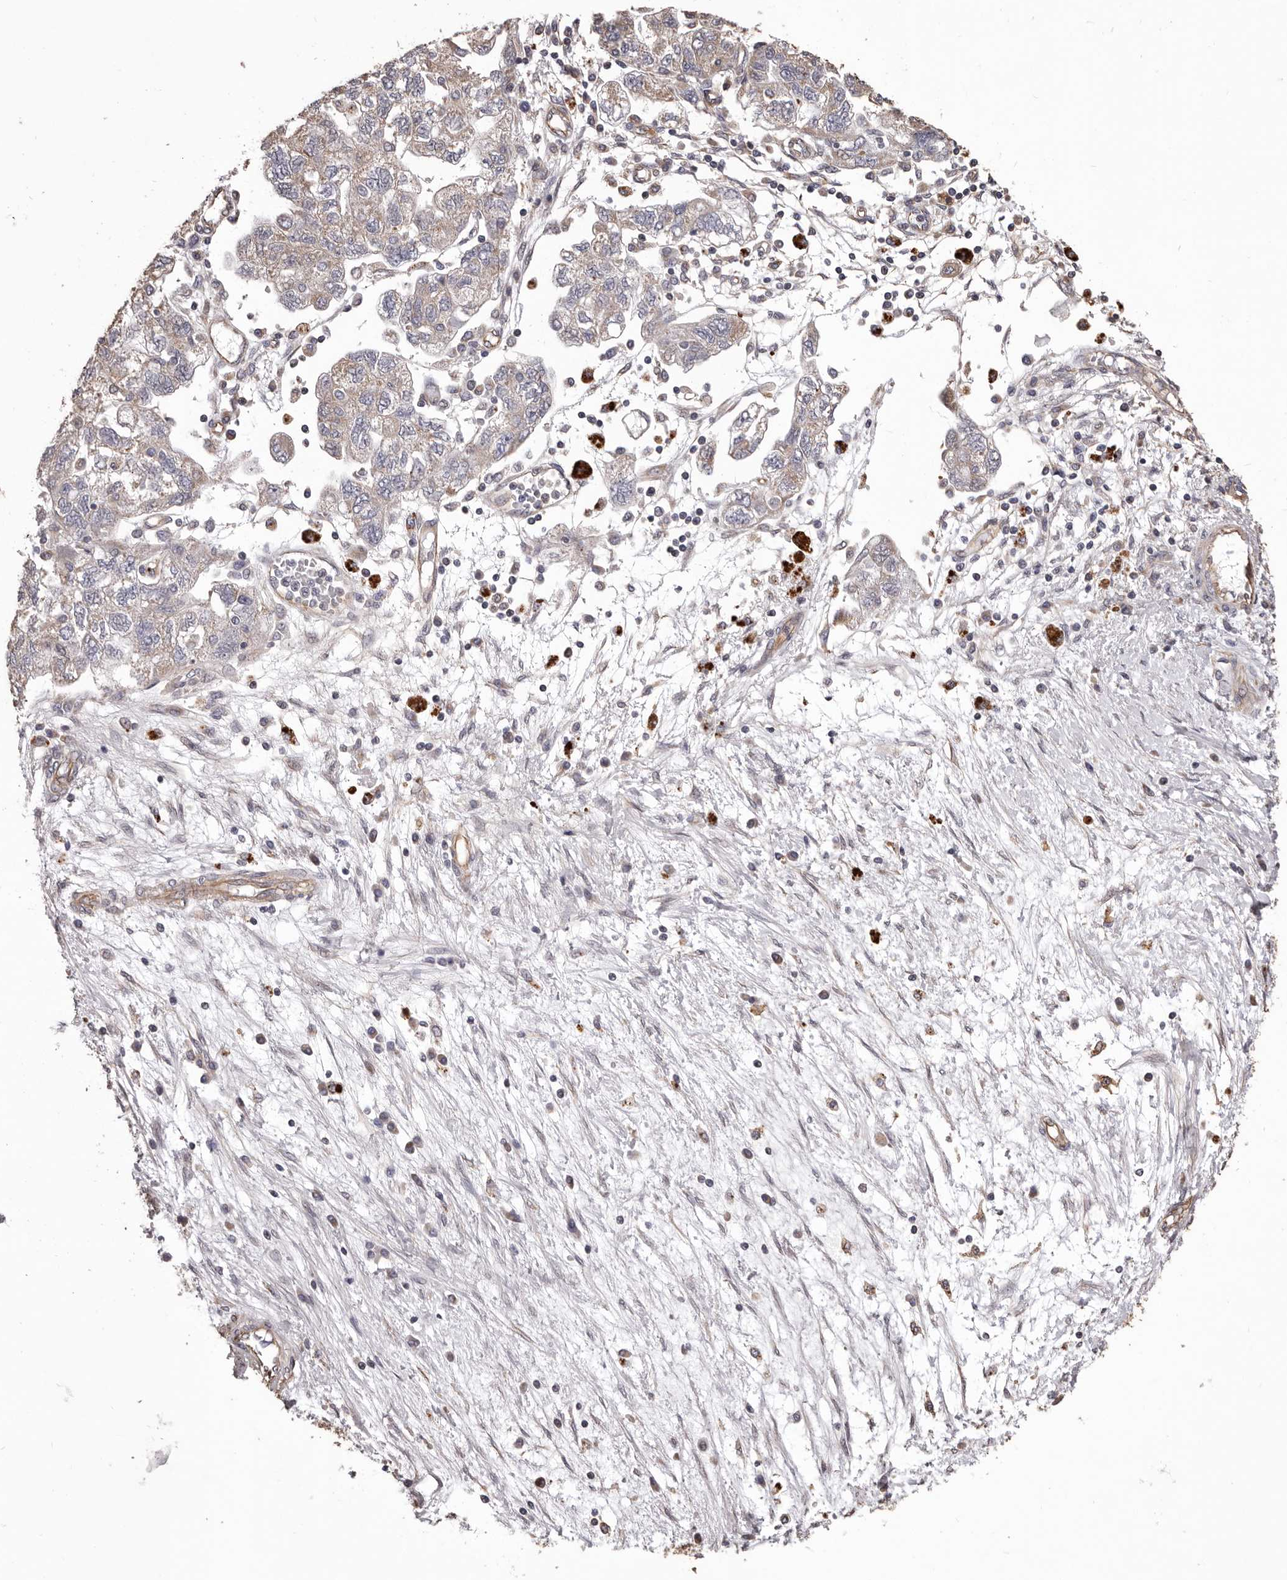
{"staining": {"intensity": "weak", "quantity": "<25%", "location": "cytoplasmic/membranous"}, "tissue": "ovarian cancer", "cell_type": "Tumor cells", "image_type": "cancer", "snomed": [{"axis": "morphology", "description": "Carcinoma, NOS"}, {"axis": "morphology", "description": "Cystadenocarcinoma, serous, NOS"}, {"axis": "topography", "description": "Ovary"}], "caption": "This photomicrograph is of carcinoma (ovarian) stained with IHC to label a protein in brown with the nuclei are counter-stained blue. There is no positivity in tumor cells.", "gene": "CEP104", "patient": {"sex": "female", "age": 69}}